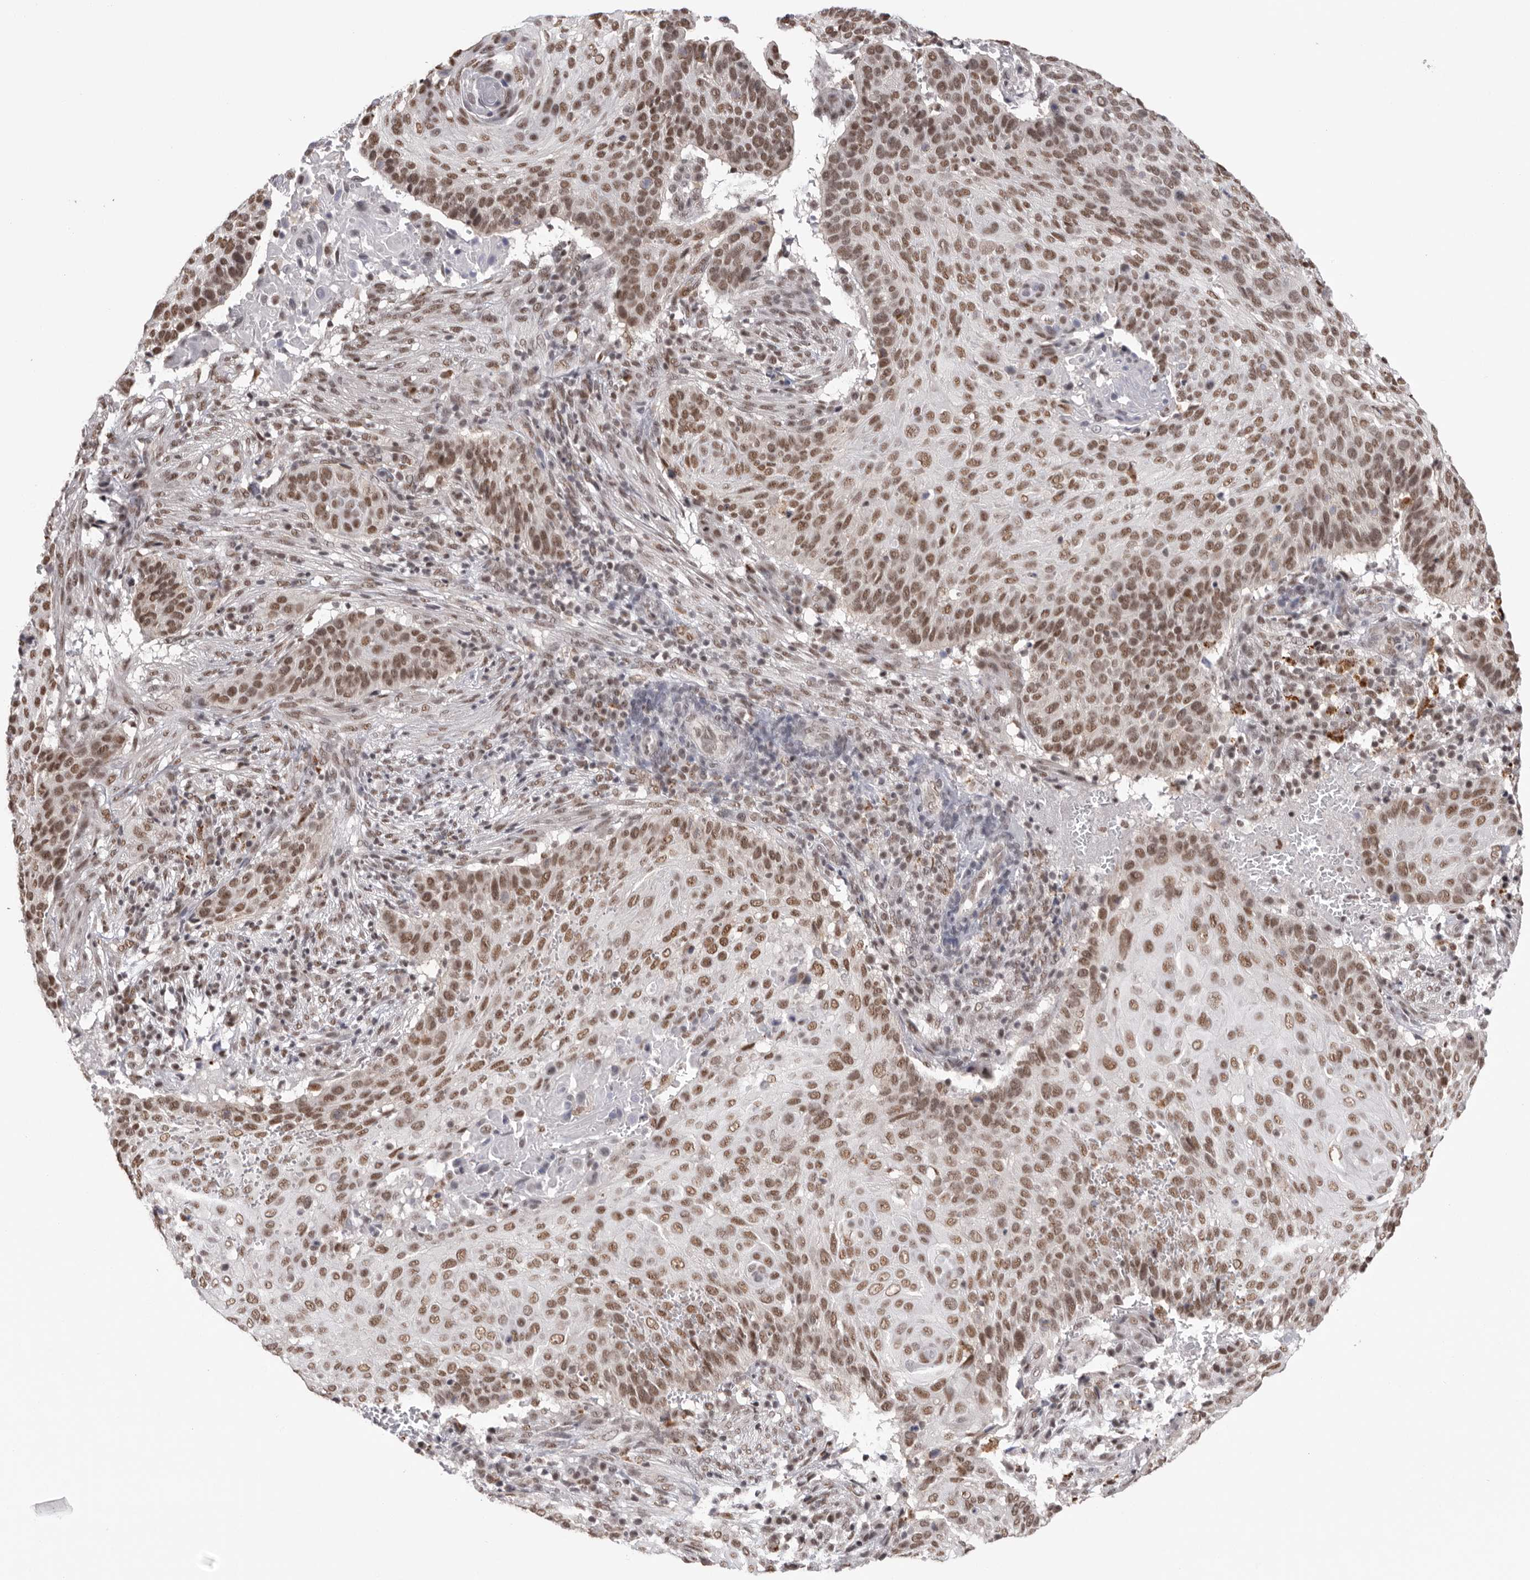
{"staining": {"intensity": "moderate", "quantity": ">75%", "location": "nuclear"}, "tissue": "cervical cancer", "cell_type": "Tumor cells", "image_type": "cancer", "snomed": [{"axis": "morphology", "description": "Squamous cell carcinoma, NOS"}, {"axis": "topography", "description": "Cervix"}], "caption": "Immunohistochemistry (DAB) staining of squamous cell carcinoma (cervical) displays moderate nuclear protein staining in approximately >75% of tumor cells.", "gene": "BCLAF3", "patient": {"sex": "female", "age": 74}}